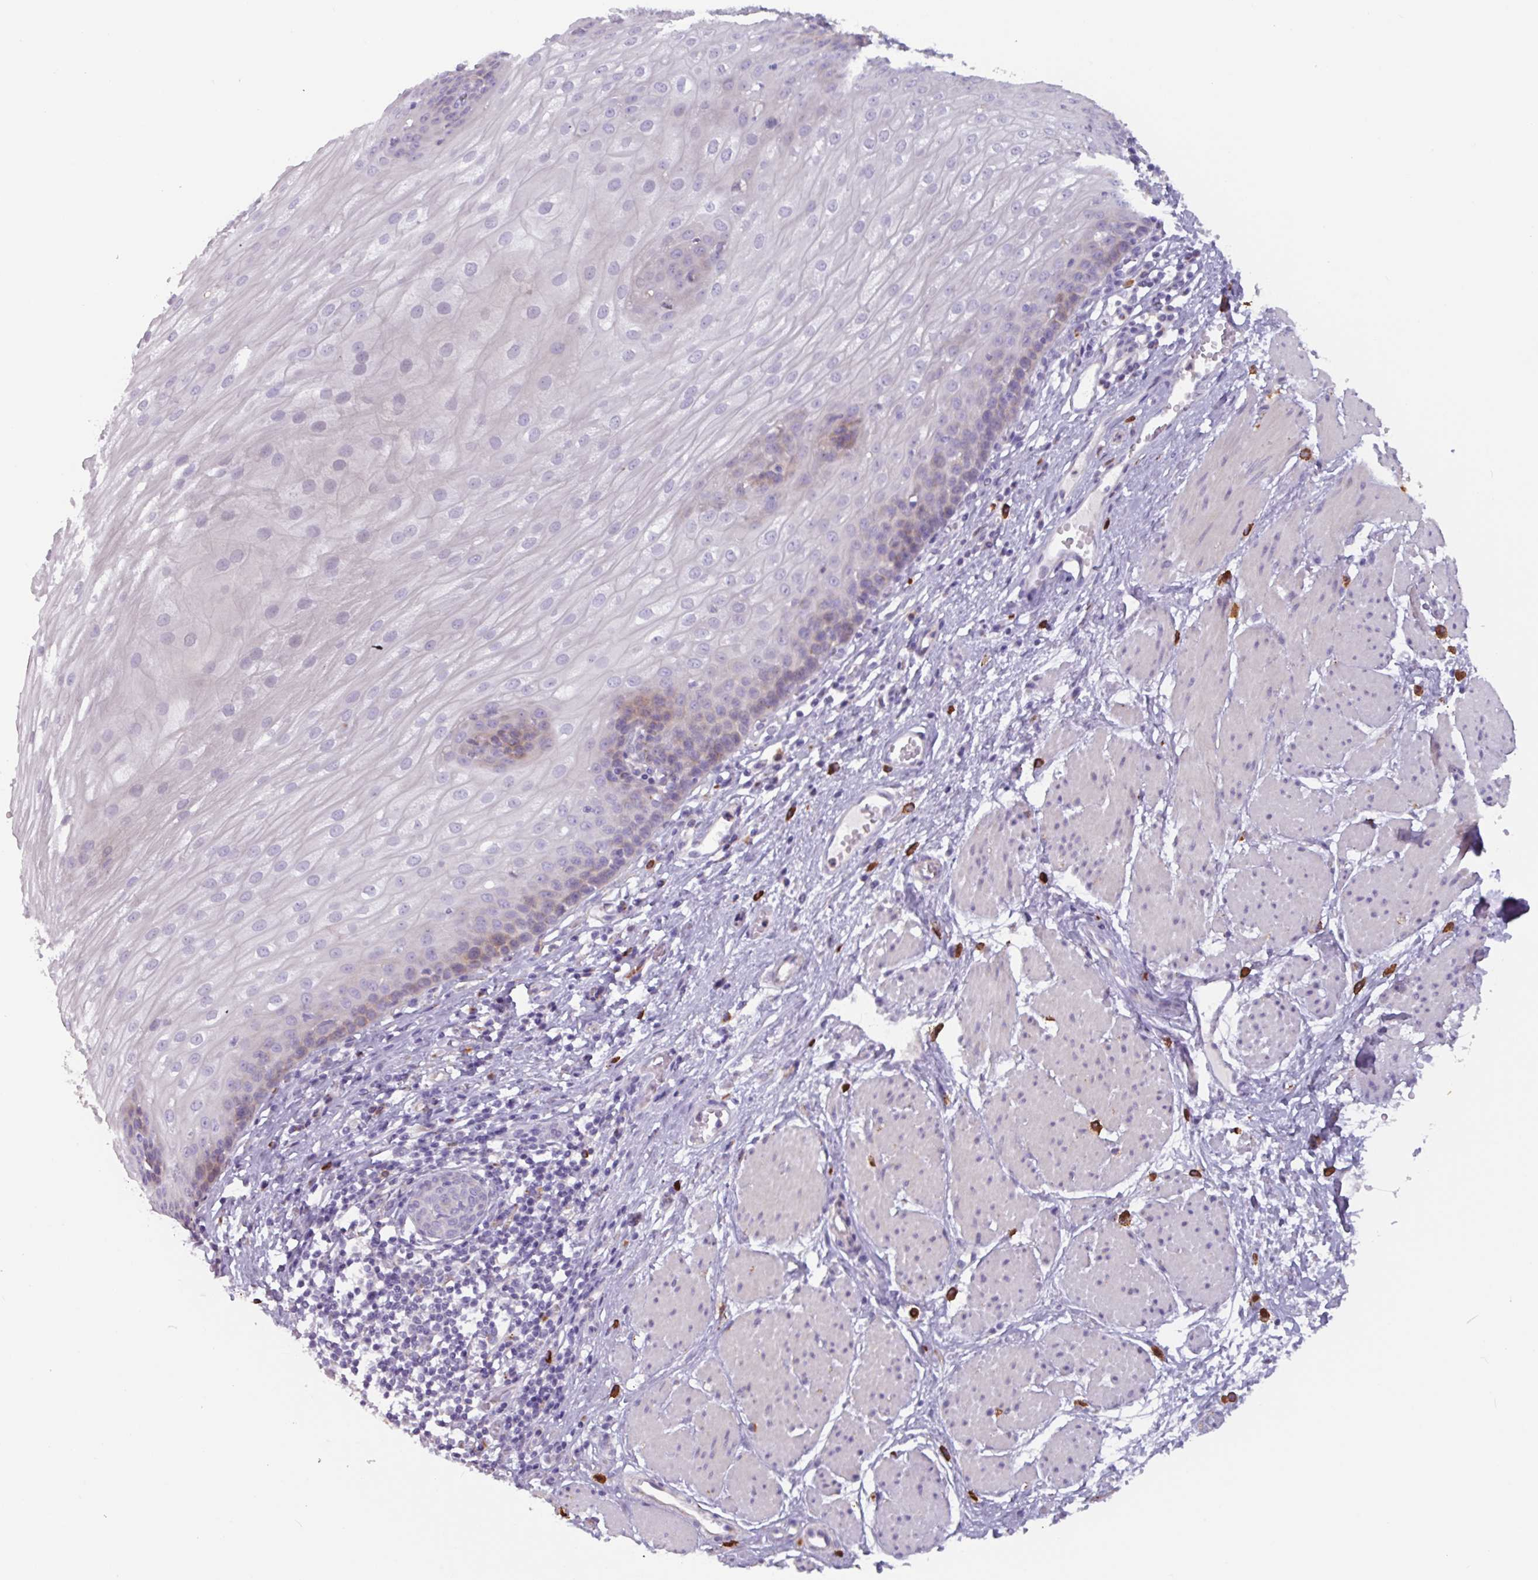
{"staining": {"intensity": "moderate", "quantity": "<25%", "location": "cytoplasmic/membranous"}, "tissue": "esophagus", "cell_type": "Squamous epithelial cells", "image_type": "normal", "snomed": [{"axis": "morphology", "description": "Normal tissue, NOS"}, {"axis": "topography", "description": "Esophagus"}], "caption": "Immunohistochemistry staining of benign esophagus, which exhibits low levels of moderate cytoplasmic/membranous positivity in approximately <25% of squamous epithelial cells indicating moderate cytoplasmic/membranous protein expression. The staining was performed using DAB (brown) for protein detection and nuclei were counterstained in hematoxylin (blue).", "gene": "ADGRE1", "patient": {"sex": "male", "age": 69}}